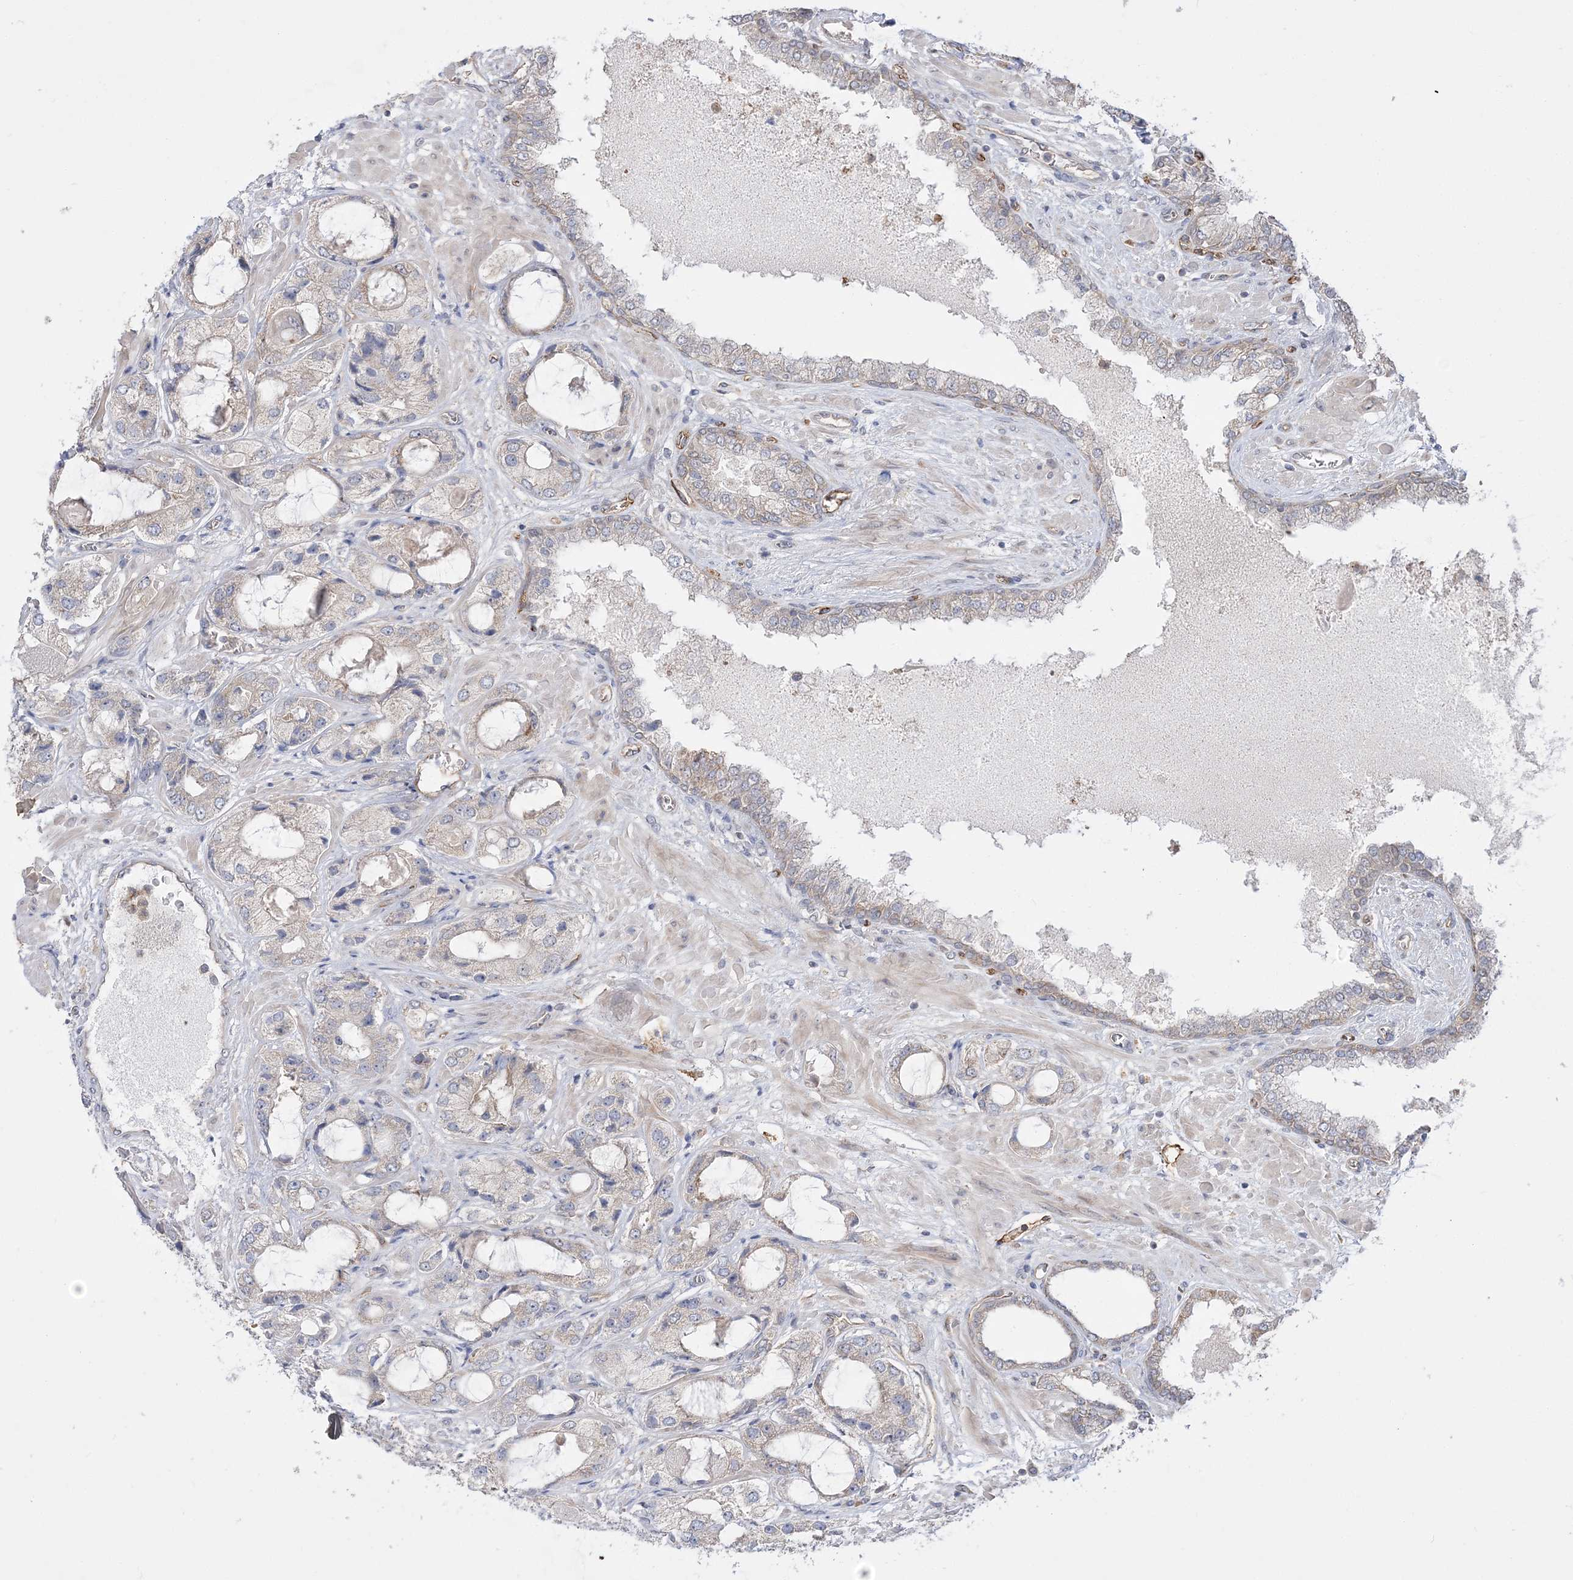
{"staining": {"intensity": "weak", "quantity": "<25%", "location": "cytoplasmic/membranous"}, "tissue": "prostate cancer", "cell_type": "Tumor cells", "image_type": "cancer", "snomed": [{"axis": "morphology", "description": "Adenocarcinoma, High grade"}, {"axis": "topography", "description": "Prostate"}], "caption": "A high-resolution photomicrograph shows IHC staining of prostate high-grade adenocarcinoma, which reveals no significant positivity in tumor cells.", "gene": "FARSB", "patient": {"sex": "male", "age": 59}}